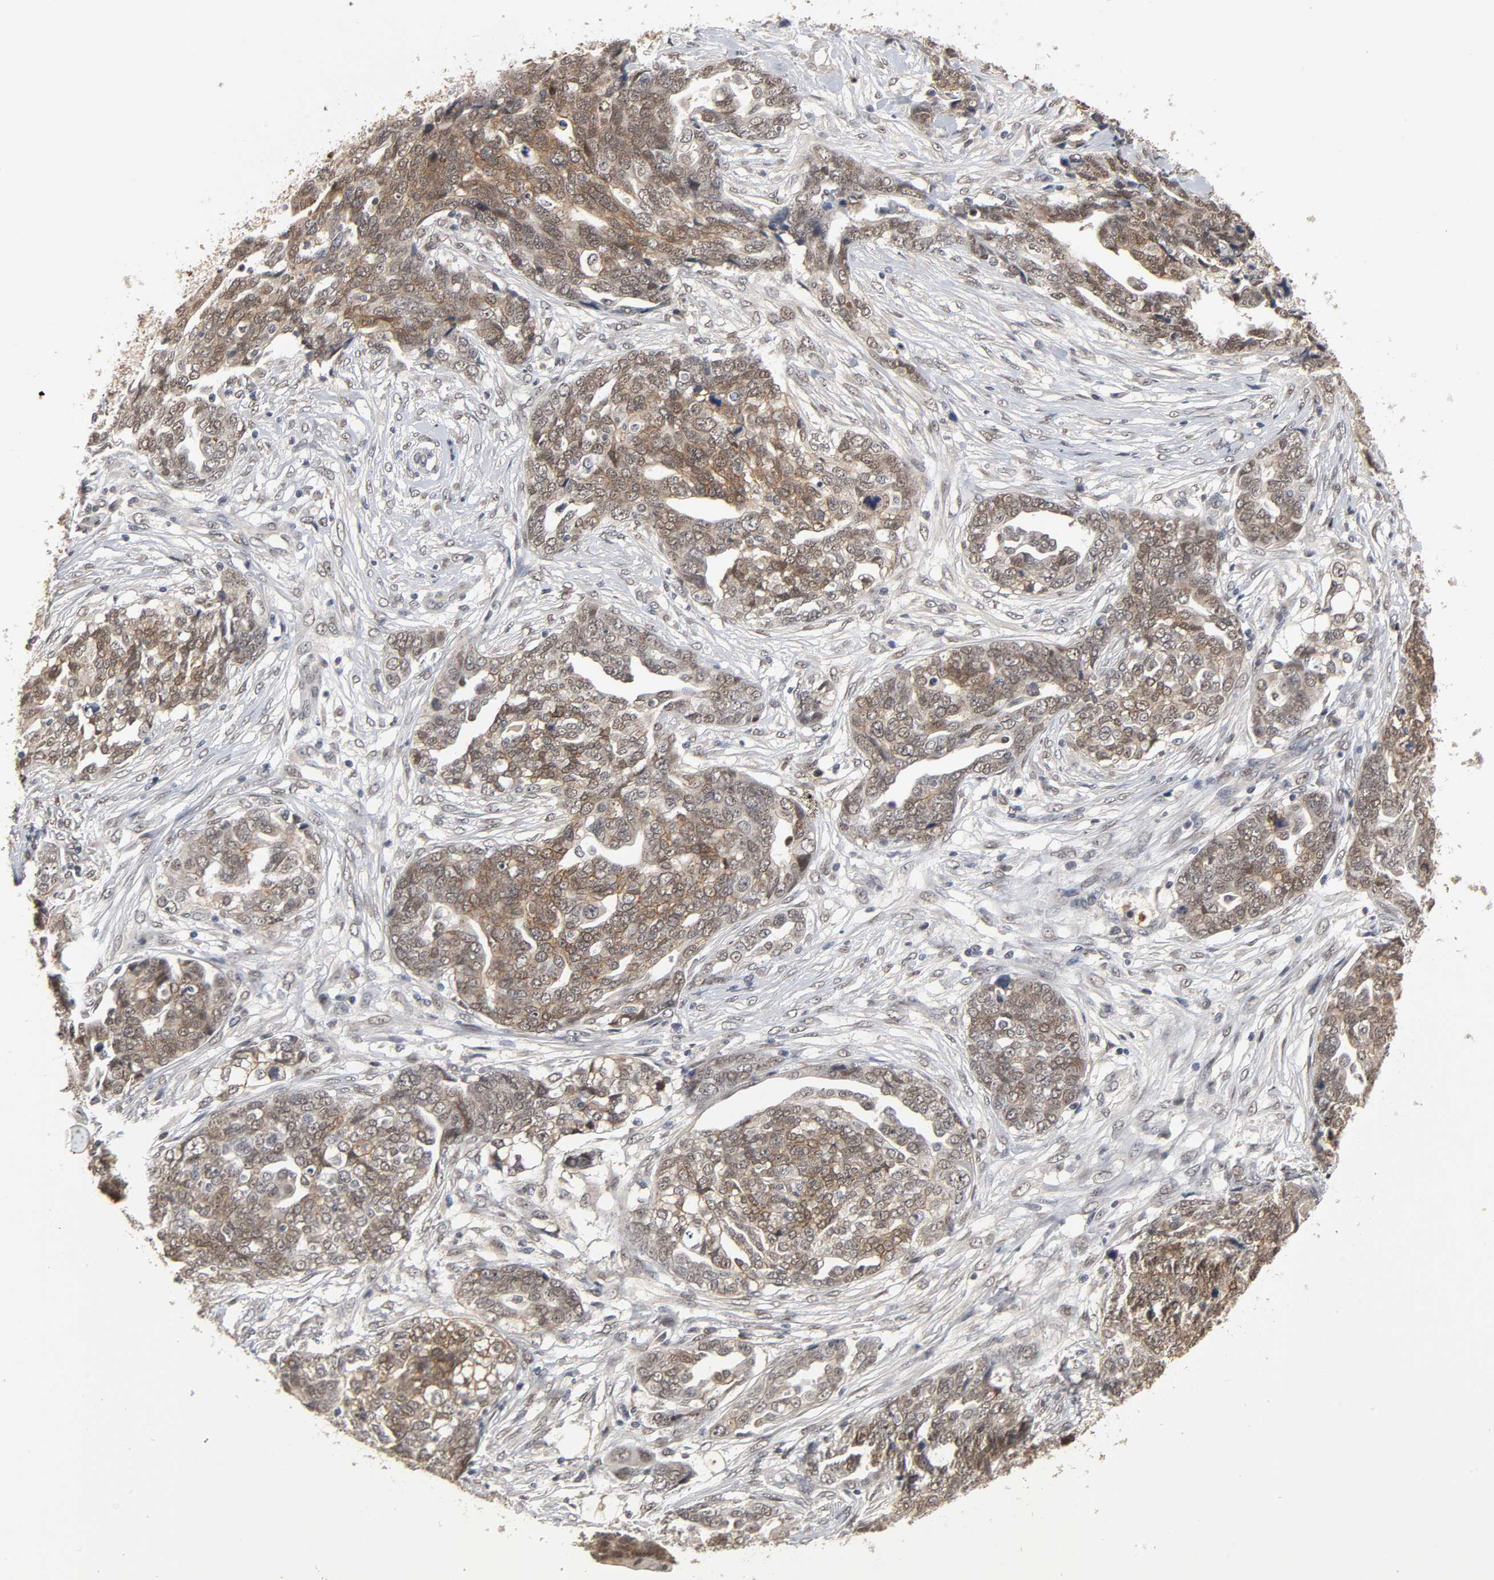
{"staining": {"intensity": "moderate", "quantity": ">75%", "location": "cytoplasmic/membranous,nuclear"}, "tissue": "ovarian cancer", "cell_type": "Tumor cells", "image_type": "cancer", "snomed": [{"axis": "morphology", "description": "Normal tissue, NOS"}, {"axis": "morphology", "description": "Cystadenocarcinoma, serous, NOS"}, {"axis": "topography", "description": "Fallopian tube"}, {"axis": "topography", "description": "Ovary"}], "caption": "Immunohistochemical staining of human ovarian cancer (serous cystadenocarcinoma) demonstrates medium levels of moderate cytoplasmic/membranous and nuclear positivity in about >75% of tumor cells. (DAB (3,3'-diaminobenzidine) IHC with brightfield microscopy, high magnification).", "gene": "HTR1E", "patient": {"sex": "female", "age": 56}}